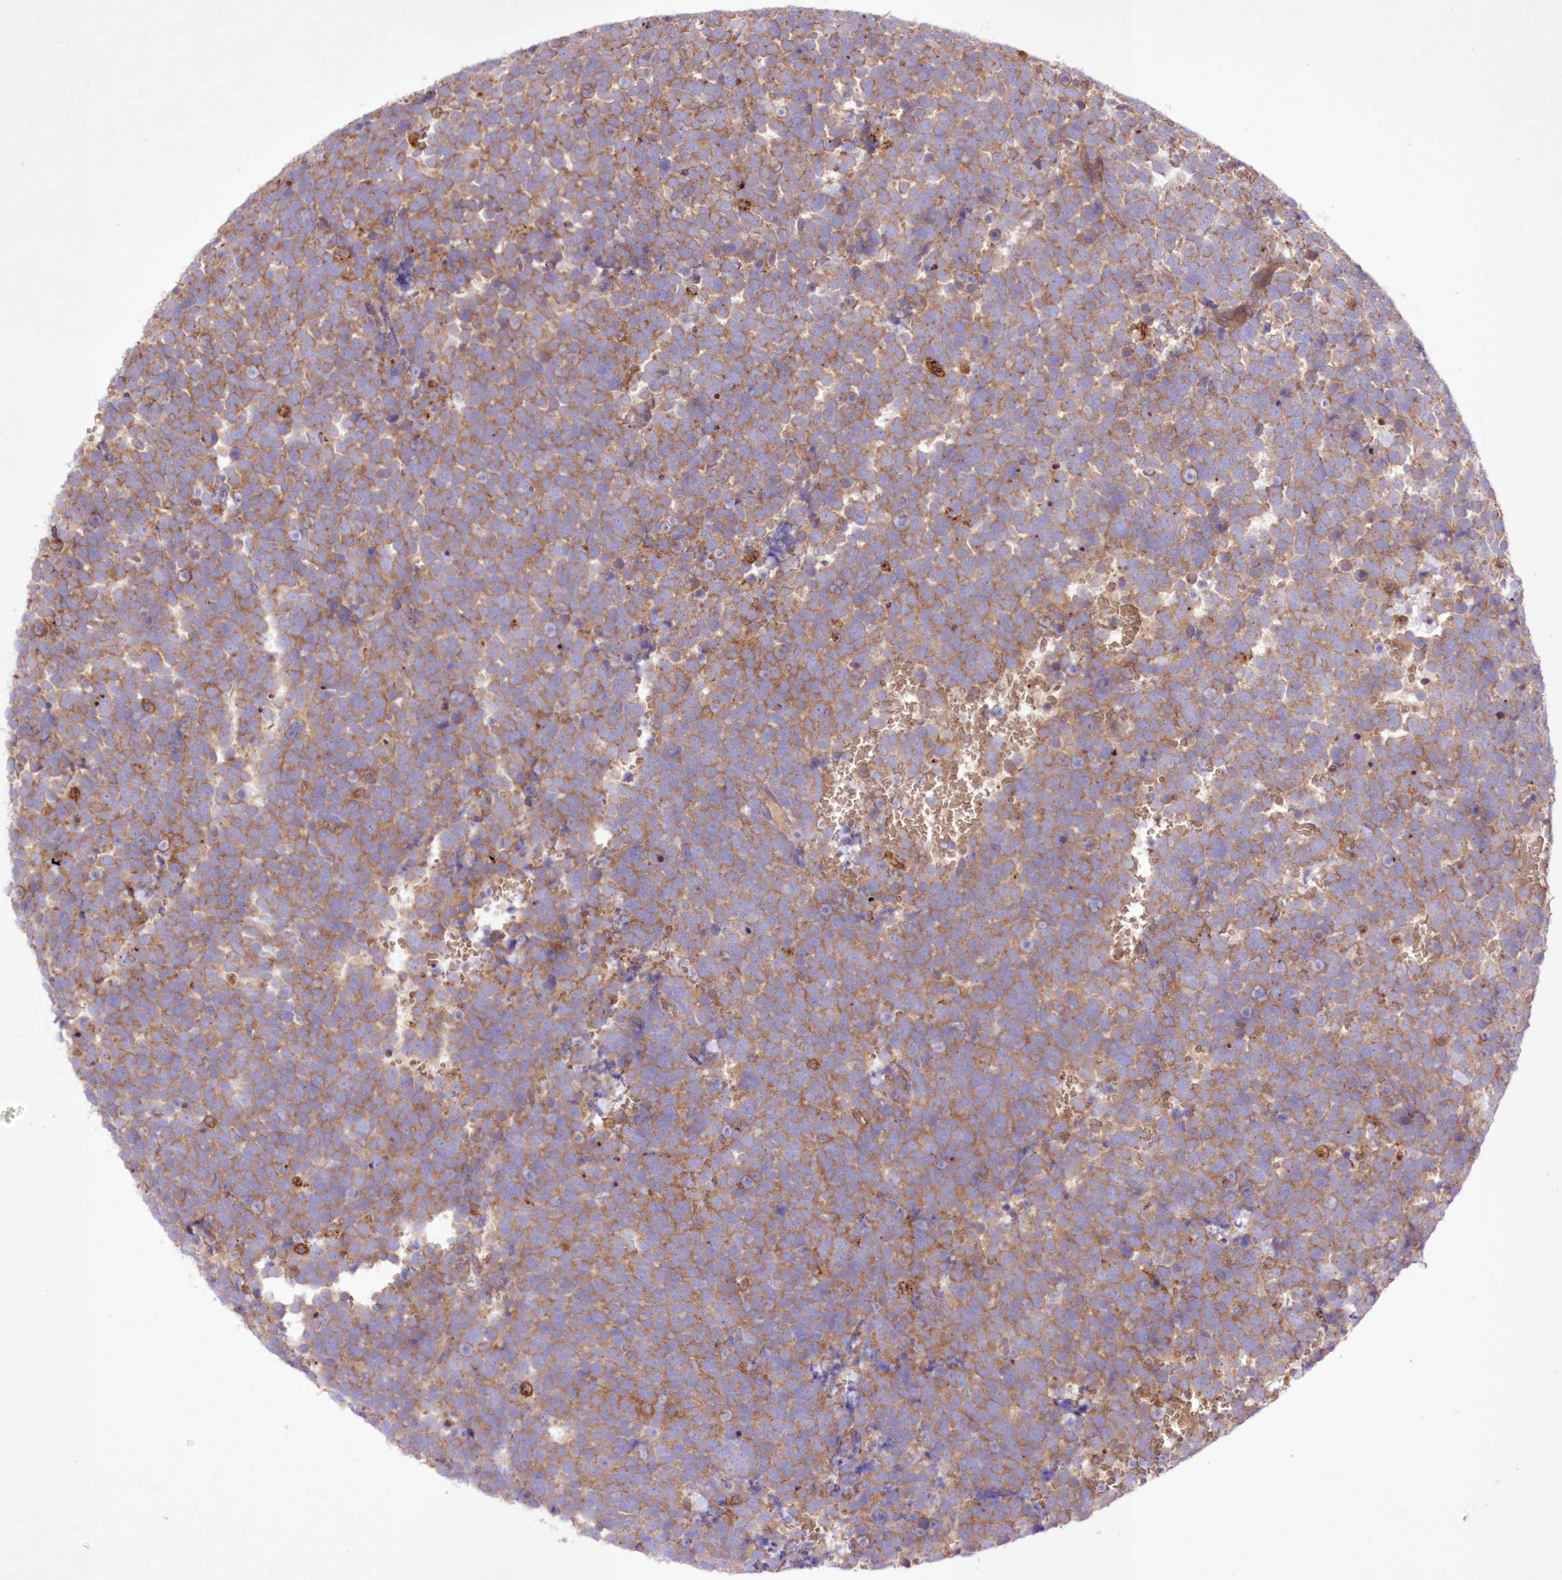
{"staining": {"intensity": "moderate", "quantity": ">75%", "location": "cytoplasmic/membranous"}, "tissue": "urothelial cancer", "cell_type": "Tumor cells", "image_type": "cancer", "snomed": [{"axis": "morphology", "description": "Urothelial carcinoma, High grade"}, {"axis": "topography", "description": "Urinary bladder"}], "caption": "Immunohistochemistry of human high-grade urothelial carcinoma exhibits medium levels of moderate cytoplasmic/membranous expression in approximately >75% of tumor cells.", "gene": "FCHO2", "patient": {"sex": "female", "age": 82}}